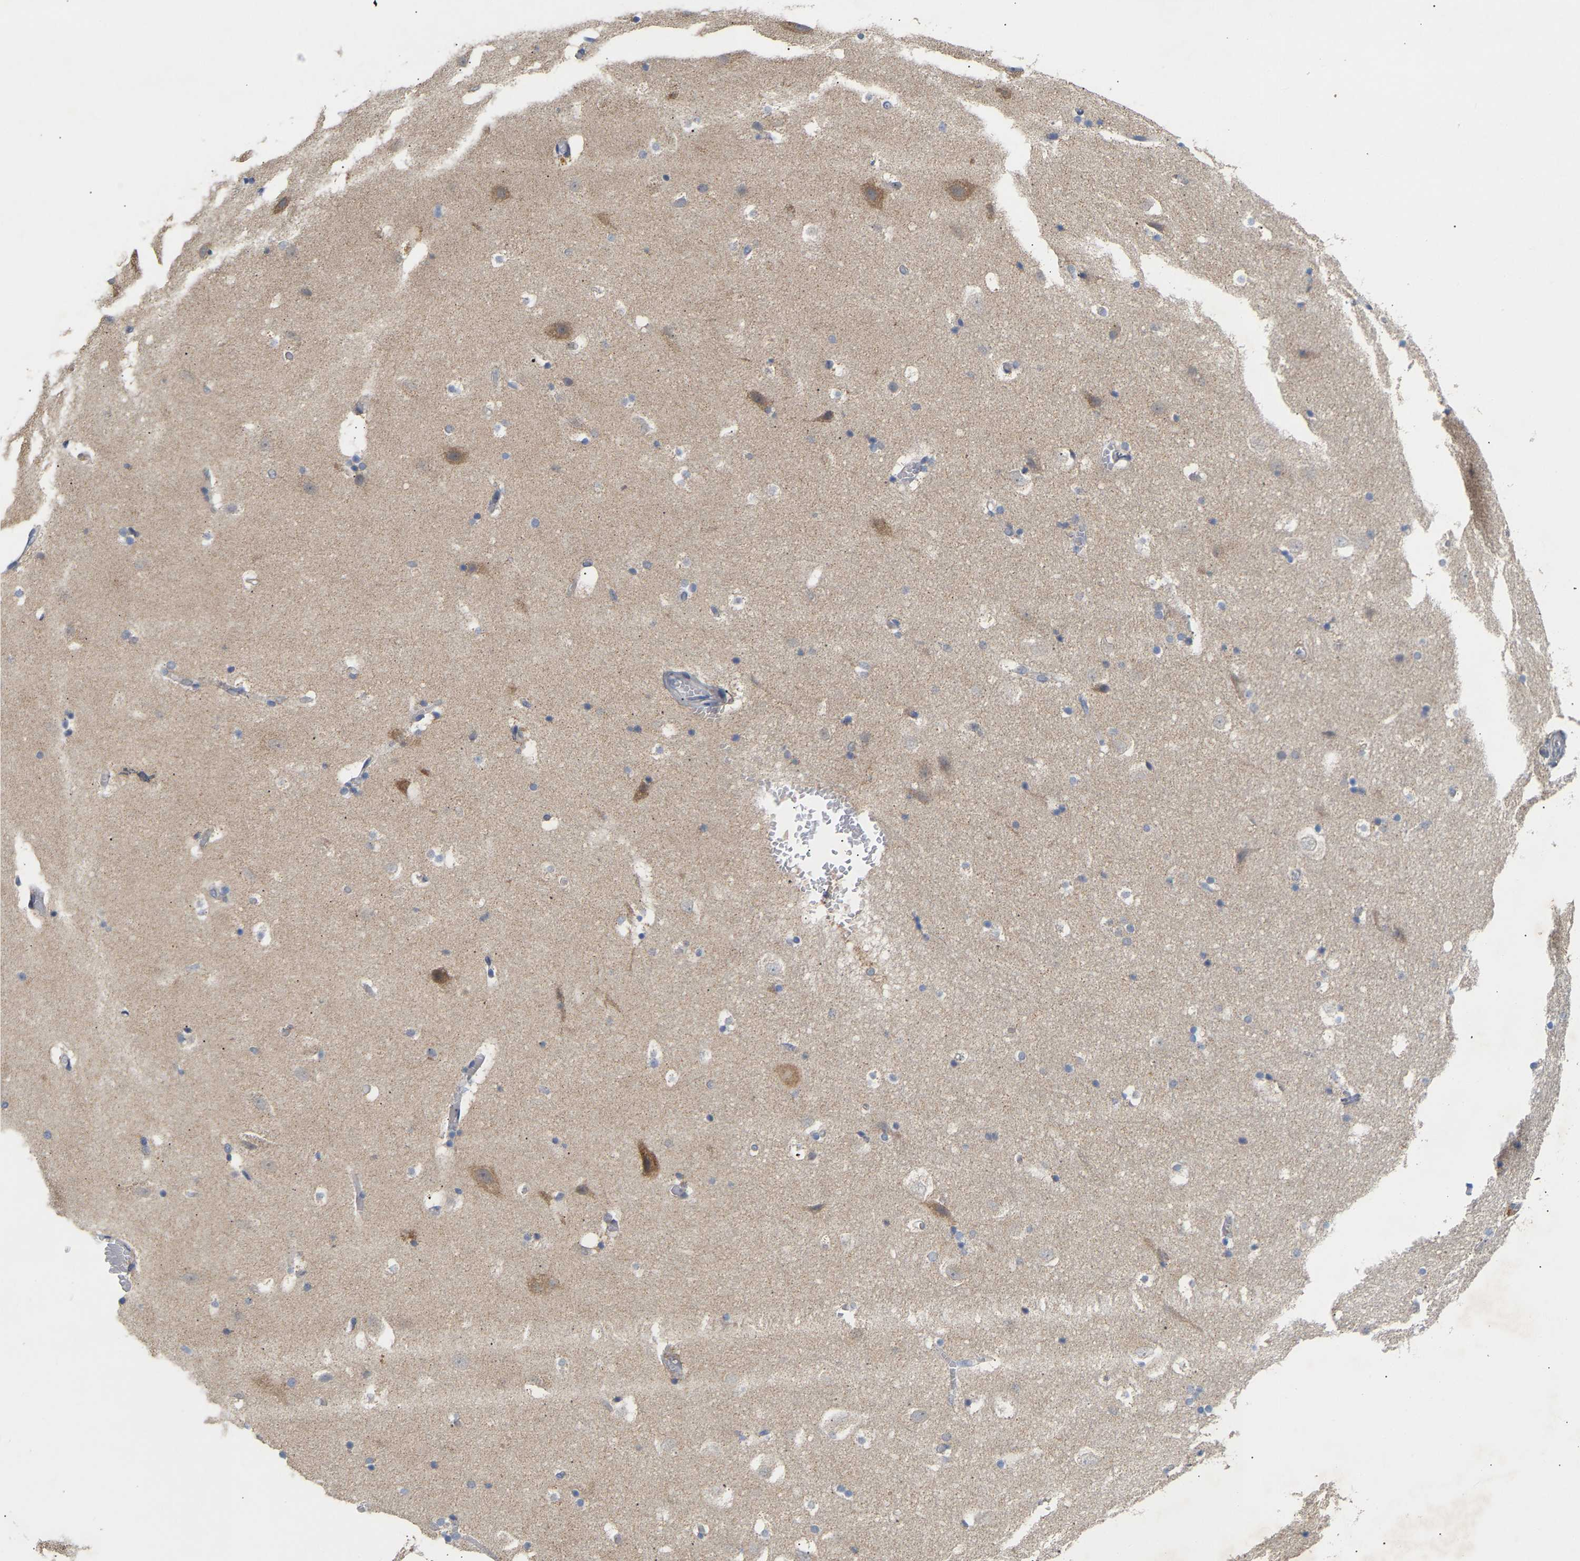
{"staining": {"intensity": "weak", "quantity": "<25%", "location": "cytoplasmic/membranous"}, "tissue": "hippocampus", "cell_type": "Glial cells", "image_type": "normal", "snomed": [{"axis": "morphology", "description": "Normal tissue, NOS"}, {"axis": "topography", "description": "Hippocampus"}], "caption": "The image displays no staining of glial cells in unremarkable hippocampus.", "gene": "TPMT", "patient": {"sex": "male", "age": 45}}